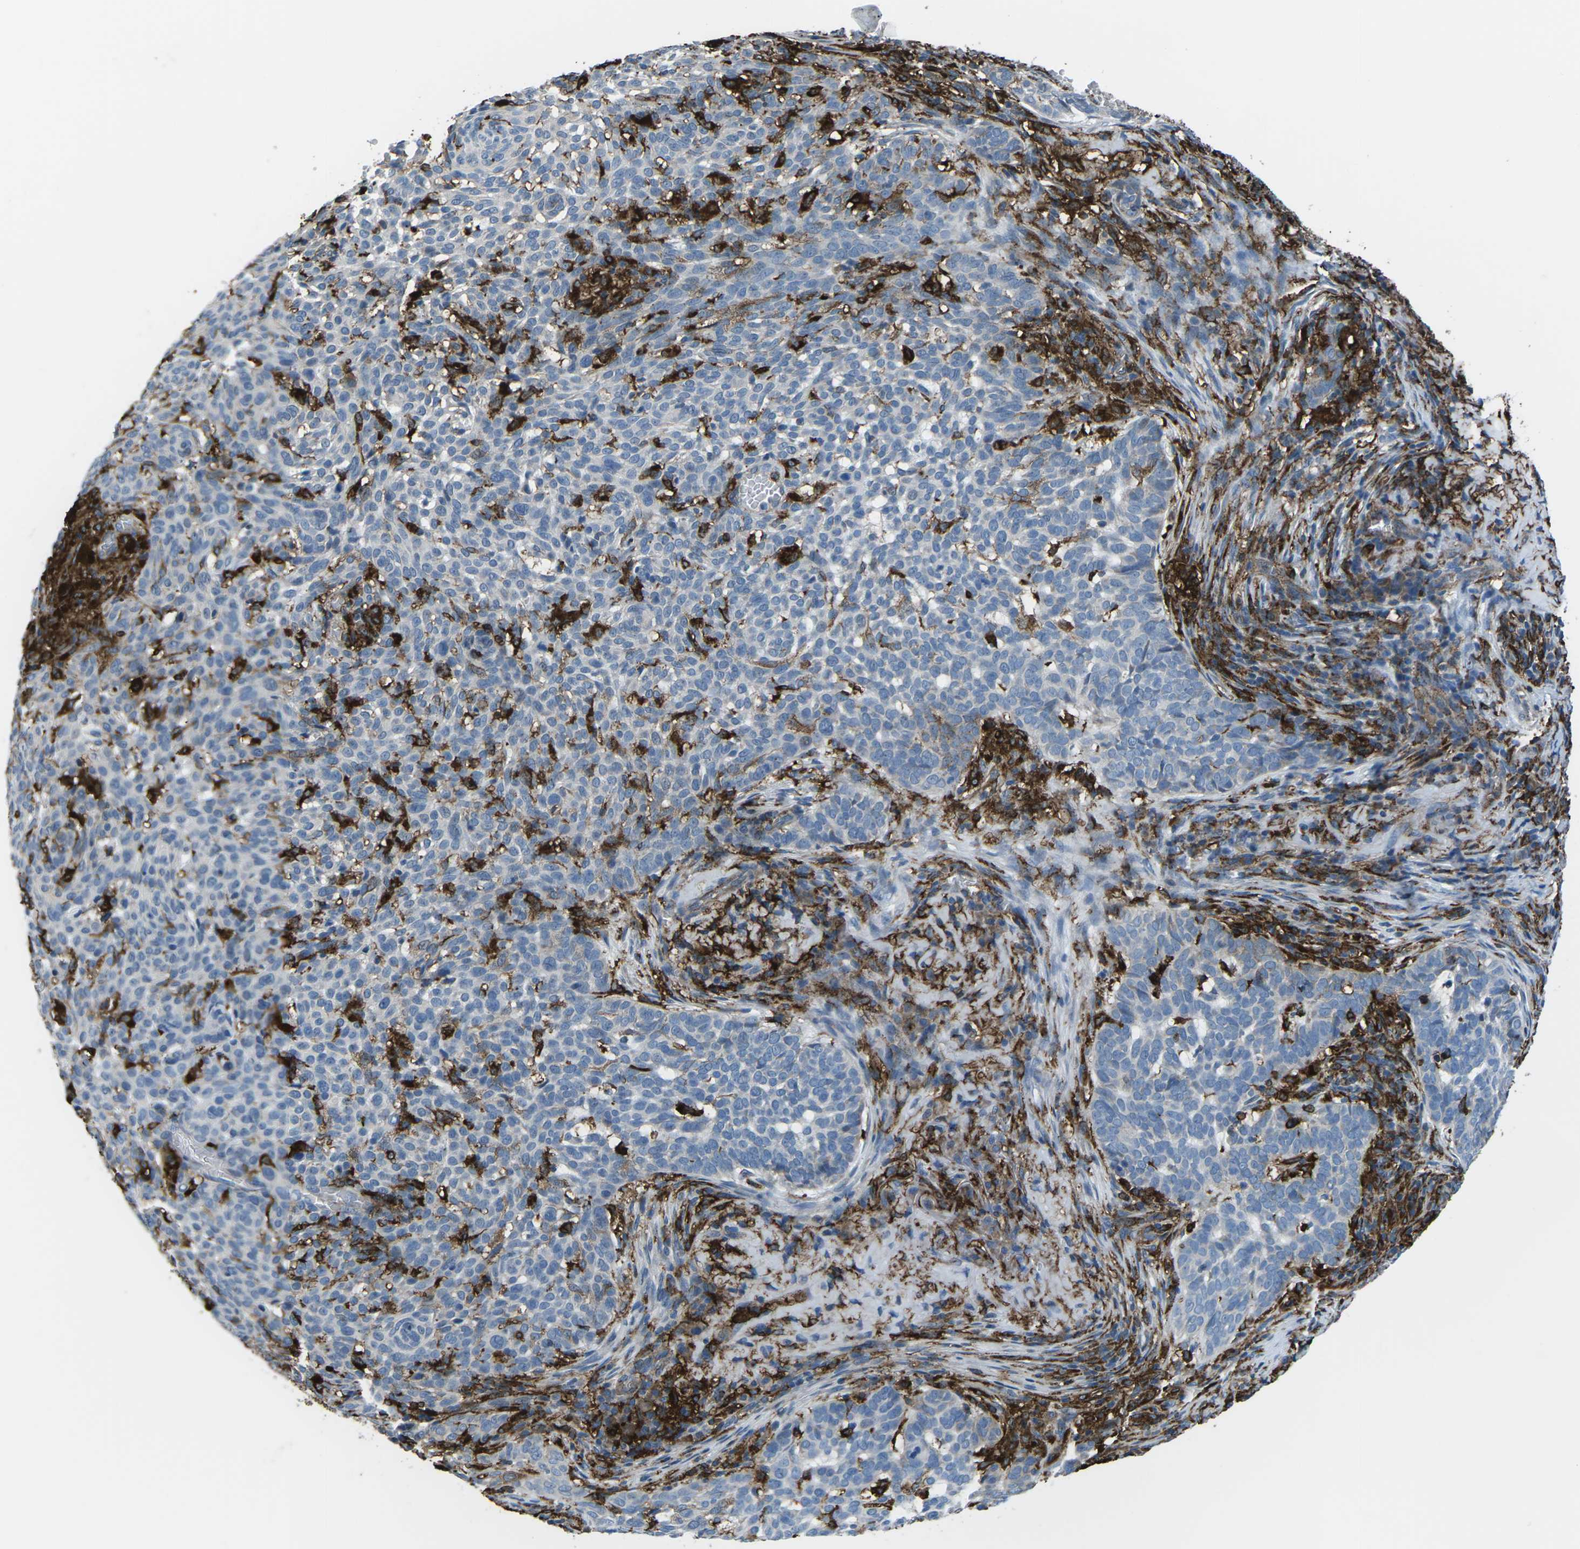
{"staining": {"intensity": "negative", "quantity": "none", "location": "none"}, "tissue": "skin cancer", "cell_type": "Tumor cells", "image_type": "cancer", "snomed": [{"axis": "morphology", "description": "Basal cell carcinoma"}, {"axis": "topography", "description": "Skin"}], "caption": "Tumor cells are negative for brown protein staining in skin cancer (basal cell carcinoma).", "gene": "PTPN1", "patient": {"sex": "male", "age": 85}}